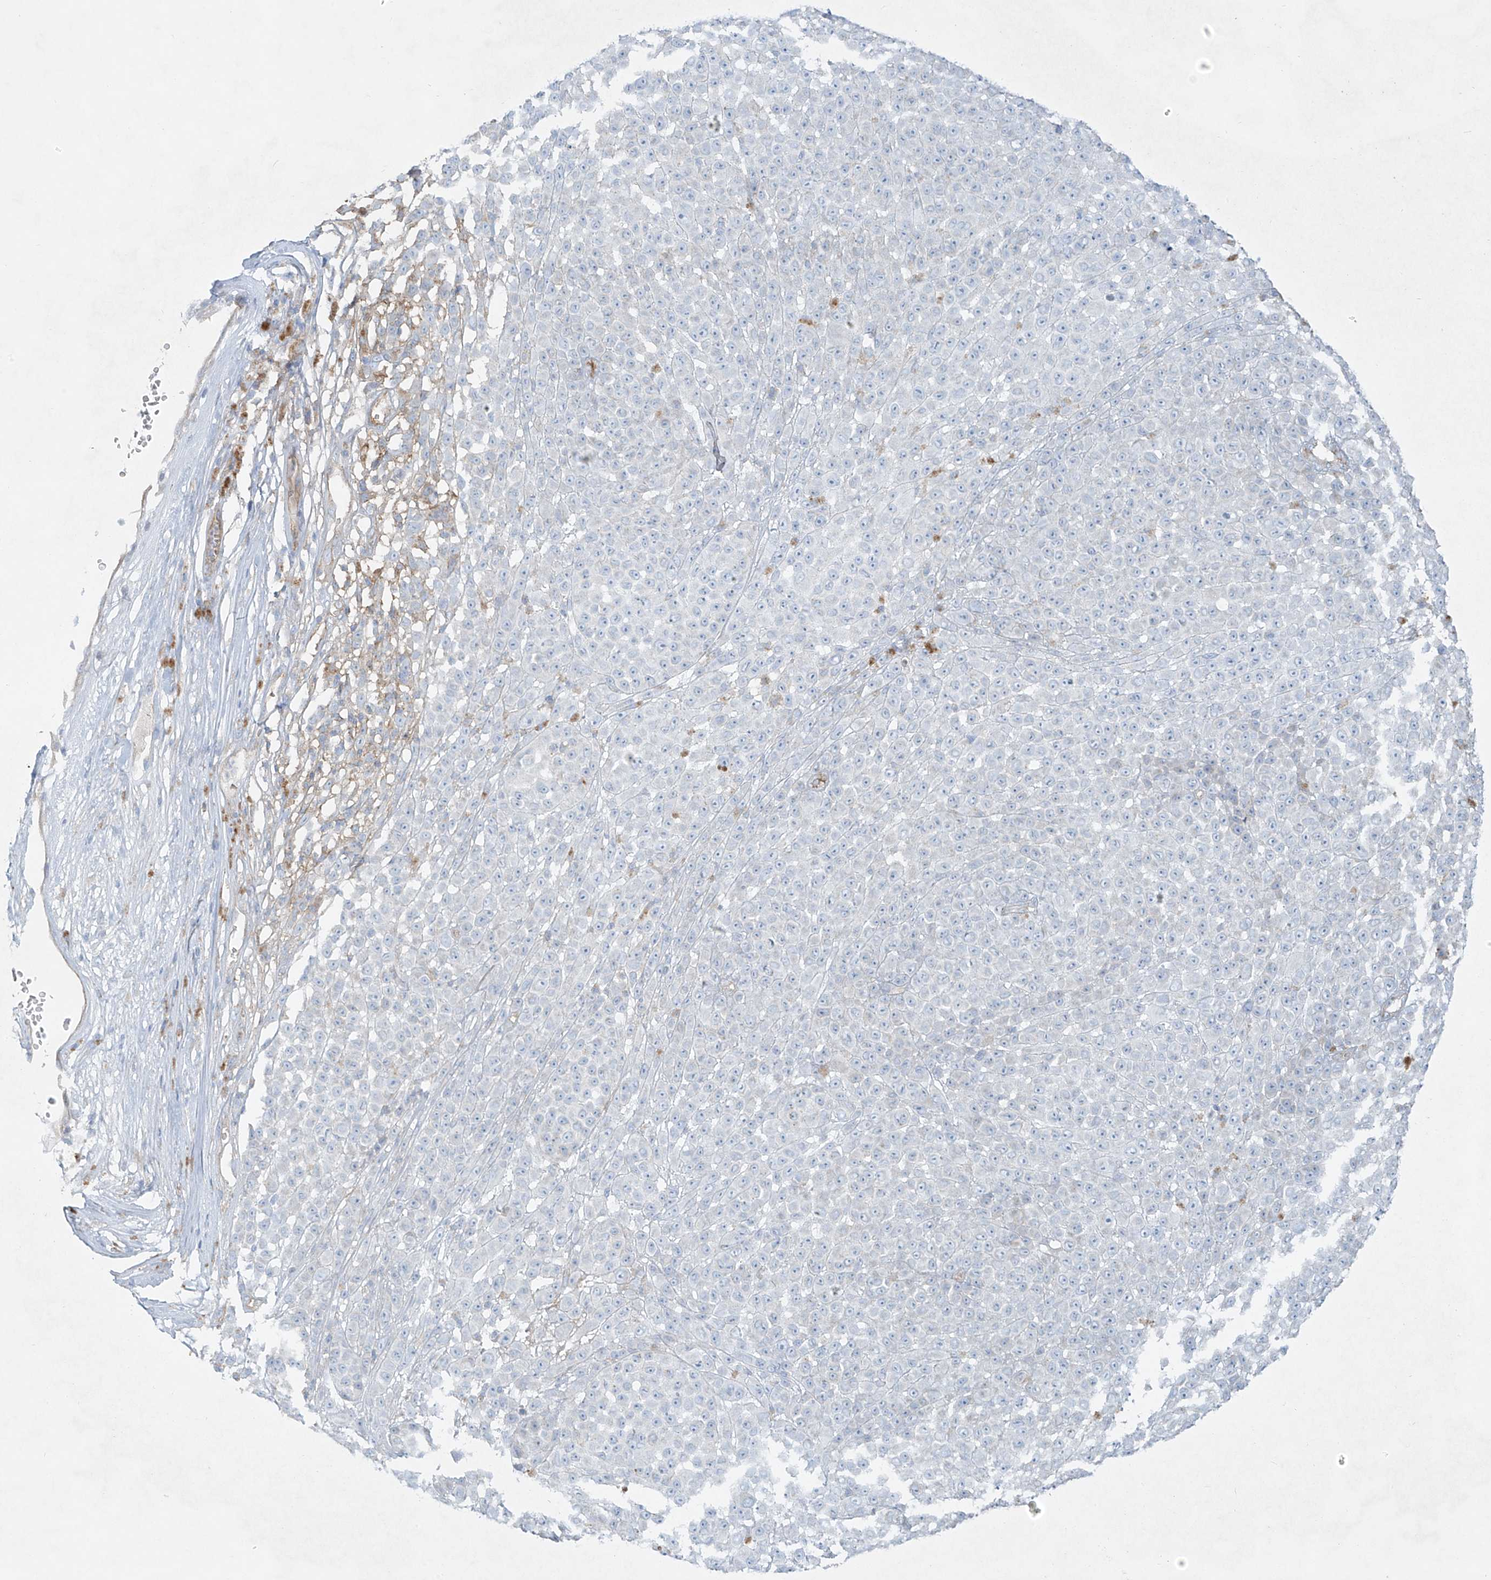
{"staining": {"intensity": "negative", "quantity": "none", "location": "none"}, "tissue": "melanoma", "cell_type": "Tumor cells", "image_type": "cancer", "snomed": [{"axis": "morphology", "description": "Malignant melanoma, NOS"}, {"axis": "topography", "description": "Skin"}], "caption": "IHC image of malignant melanoma stained for a protein (brown), which demonstrates no expression in tumor cells. (Immunohistochemistry (ihc), brightfield microscopy, high magnification).", "gene": "VAMP5", "patient": {"sex": "female", "age": 94}}